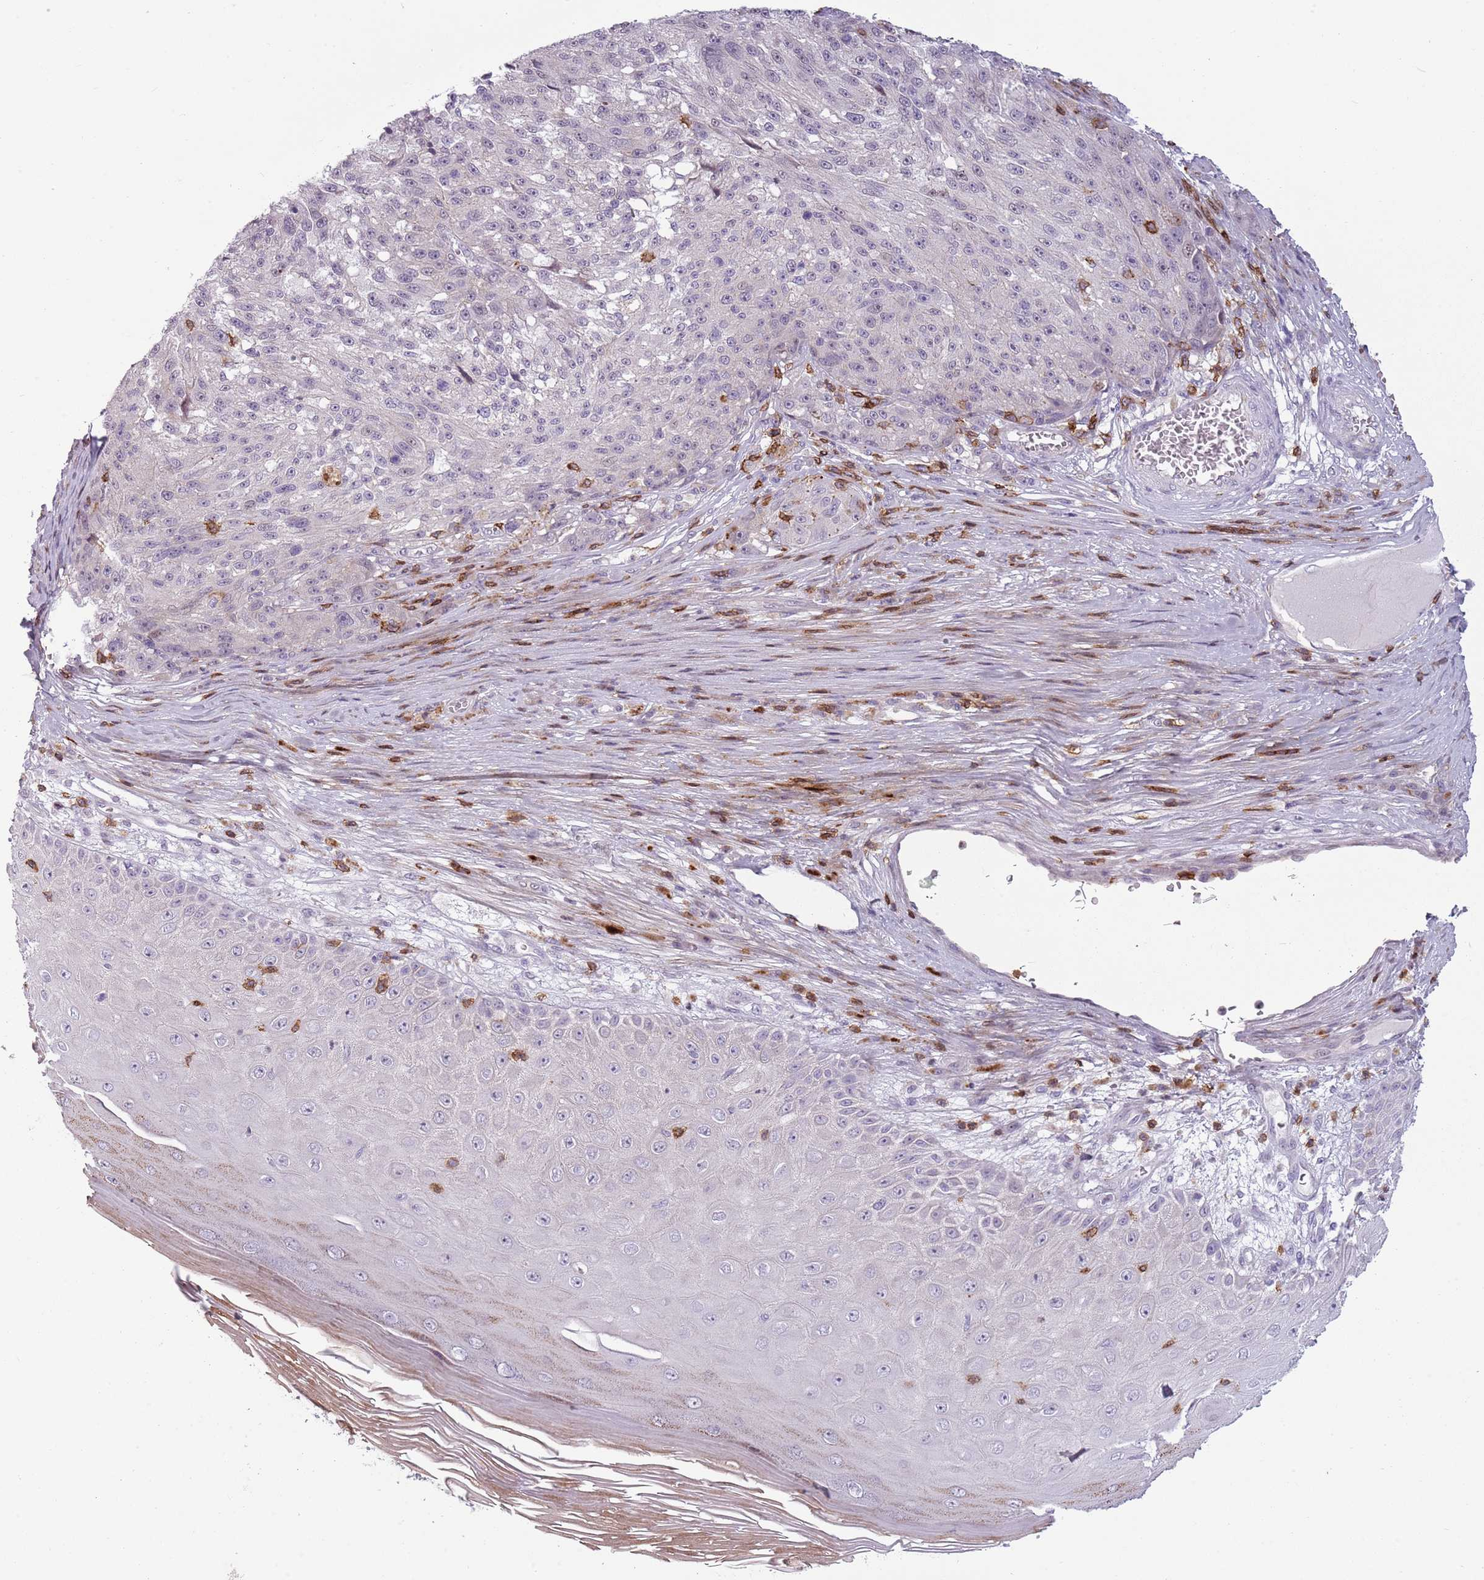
{"staining": {"intensity": "negative", "quantity": "none", "location": "none"}, "tissue": "melanoma", "cell_type": "Tumor cells", "image_type": "cancer", "snomed": [{"axis": "morphology", "description": "Malignant melanoma, NOS"}, {"axis": "topography", "description": "Skin"}], "caption": "Immunohistochemistry of melanoma reveals no positivity in tumor cells. Nuclei are stained in blue.", "gene": "ZNF583", "patient": {"sex": "male", "age": 53}}